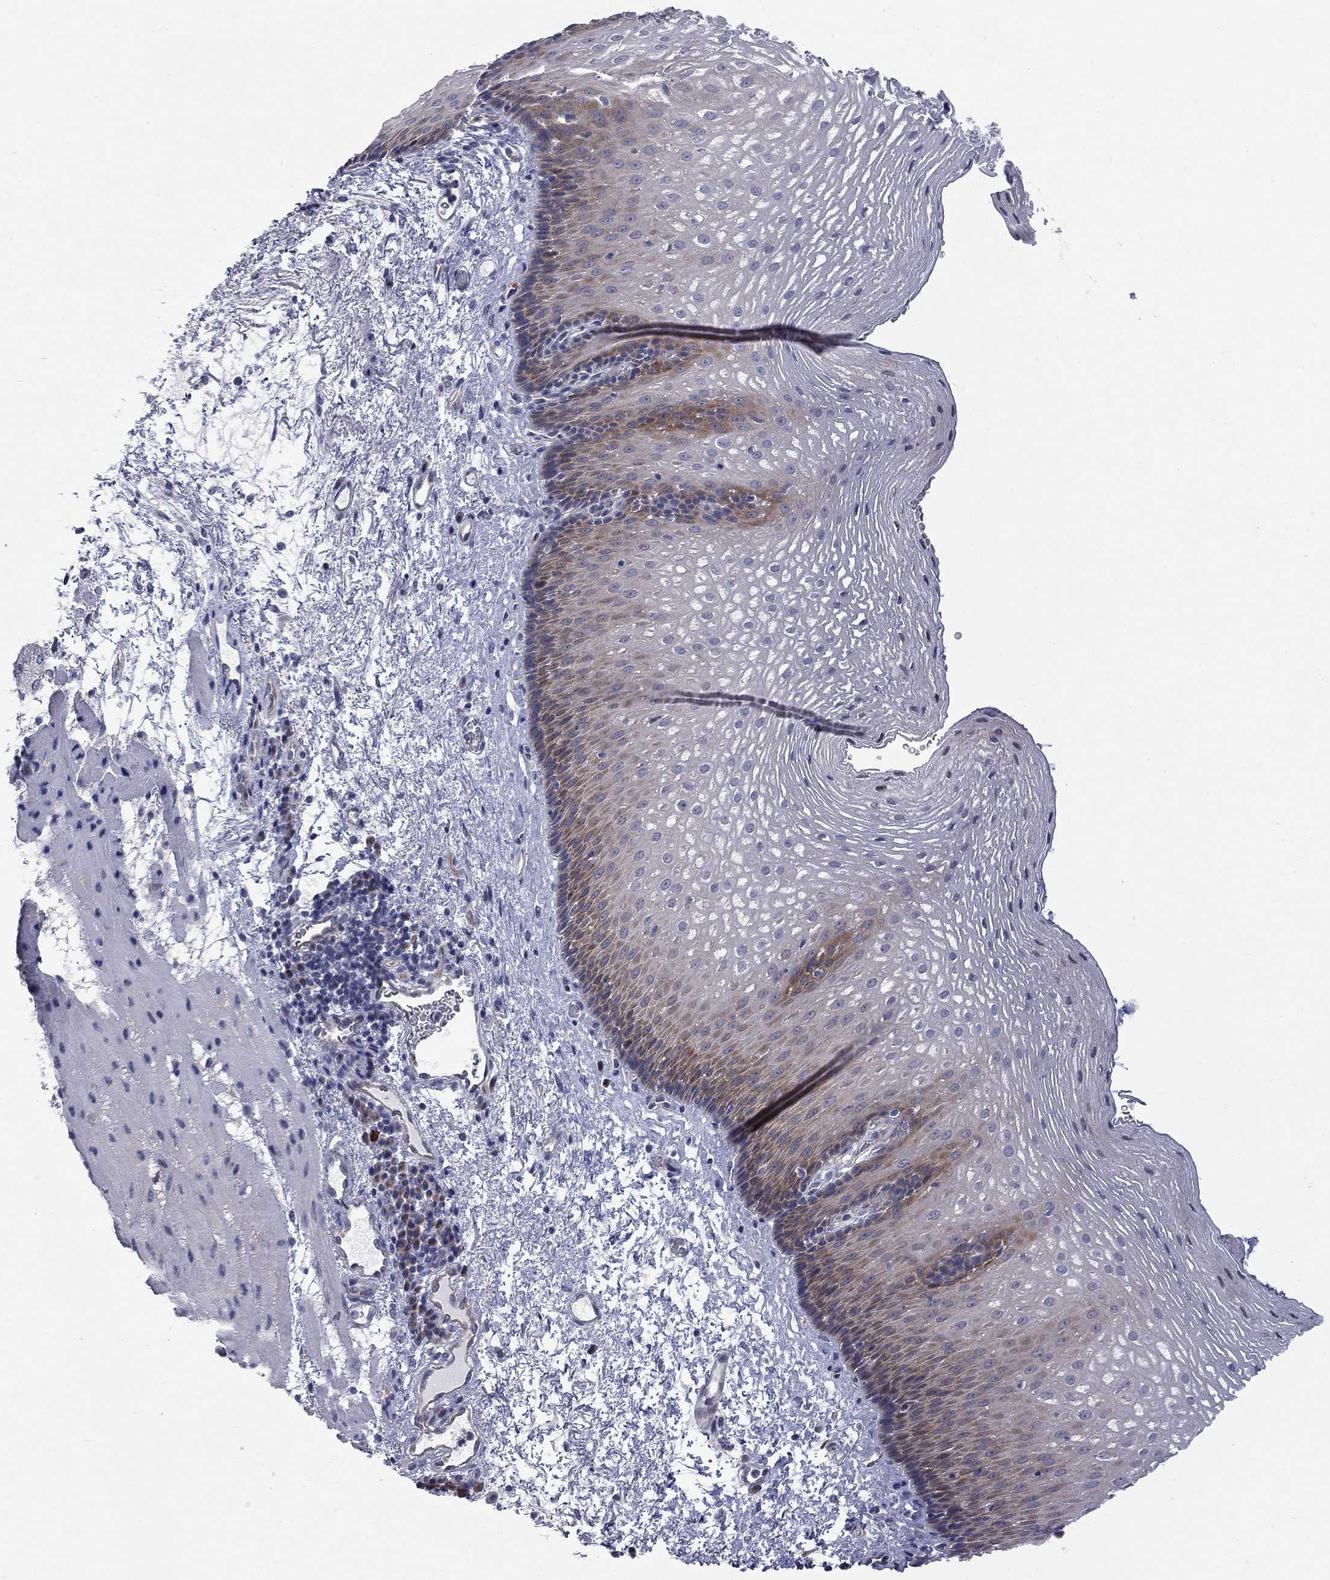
{"staining": {"intensity": "moderate", "quantity": "<25%", "location": "cytoplasmic/membranous"}, "tissue": "esophagus", "cell_type": "Squamous epithelial cells", "image_type": "normal", "snomed": [{"axis": "morphology", "description": "Normal tissue, NOS"}, {"axis": "topography", "description": "Esophagus"}], "caption": "Squamous epithelial cells display low levels of moderate cytoplasmic/membranous expression in approximately <25% of cells in benign human esophagus.", "gene": "ENSG00000255639", "patient": {"sex": "male", "age": 76}}